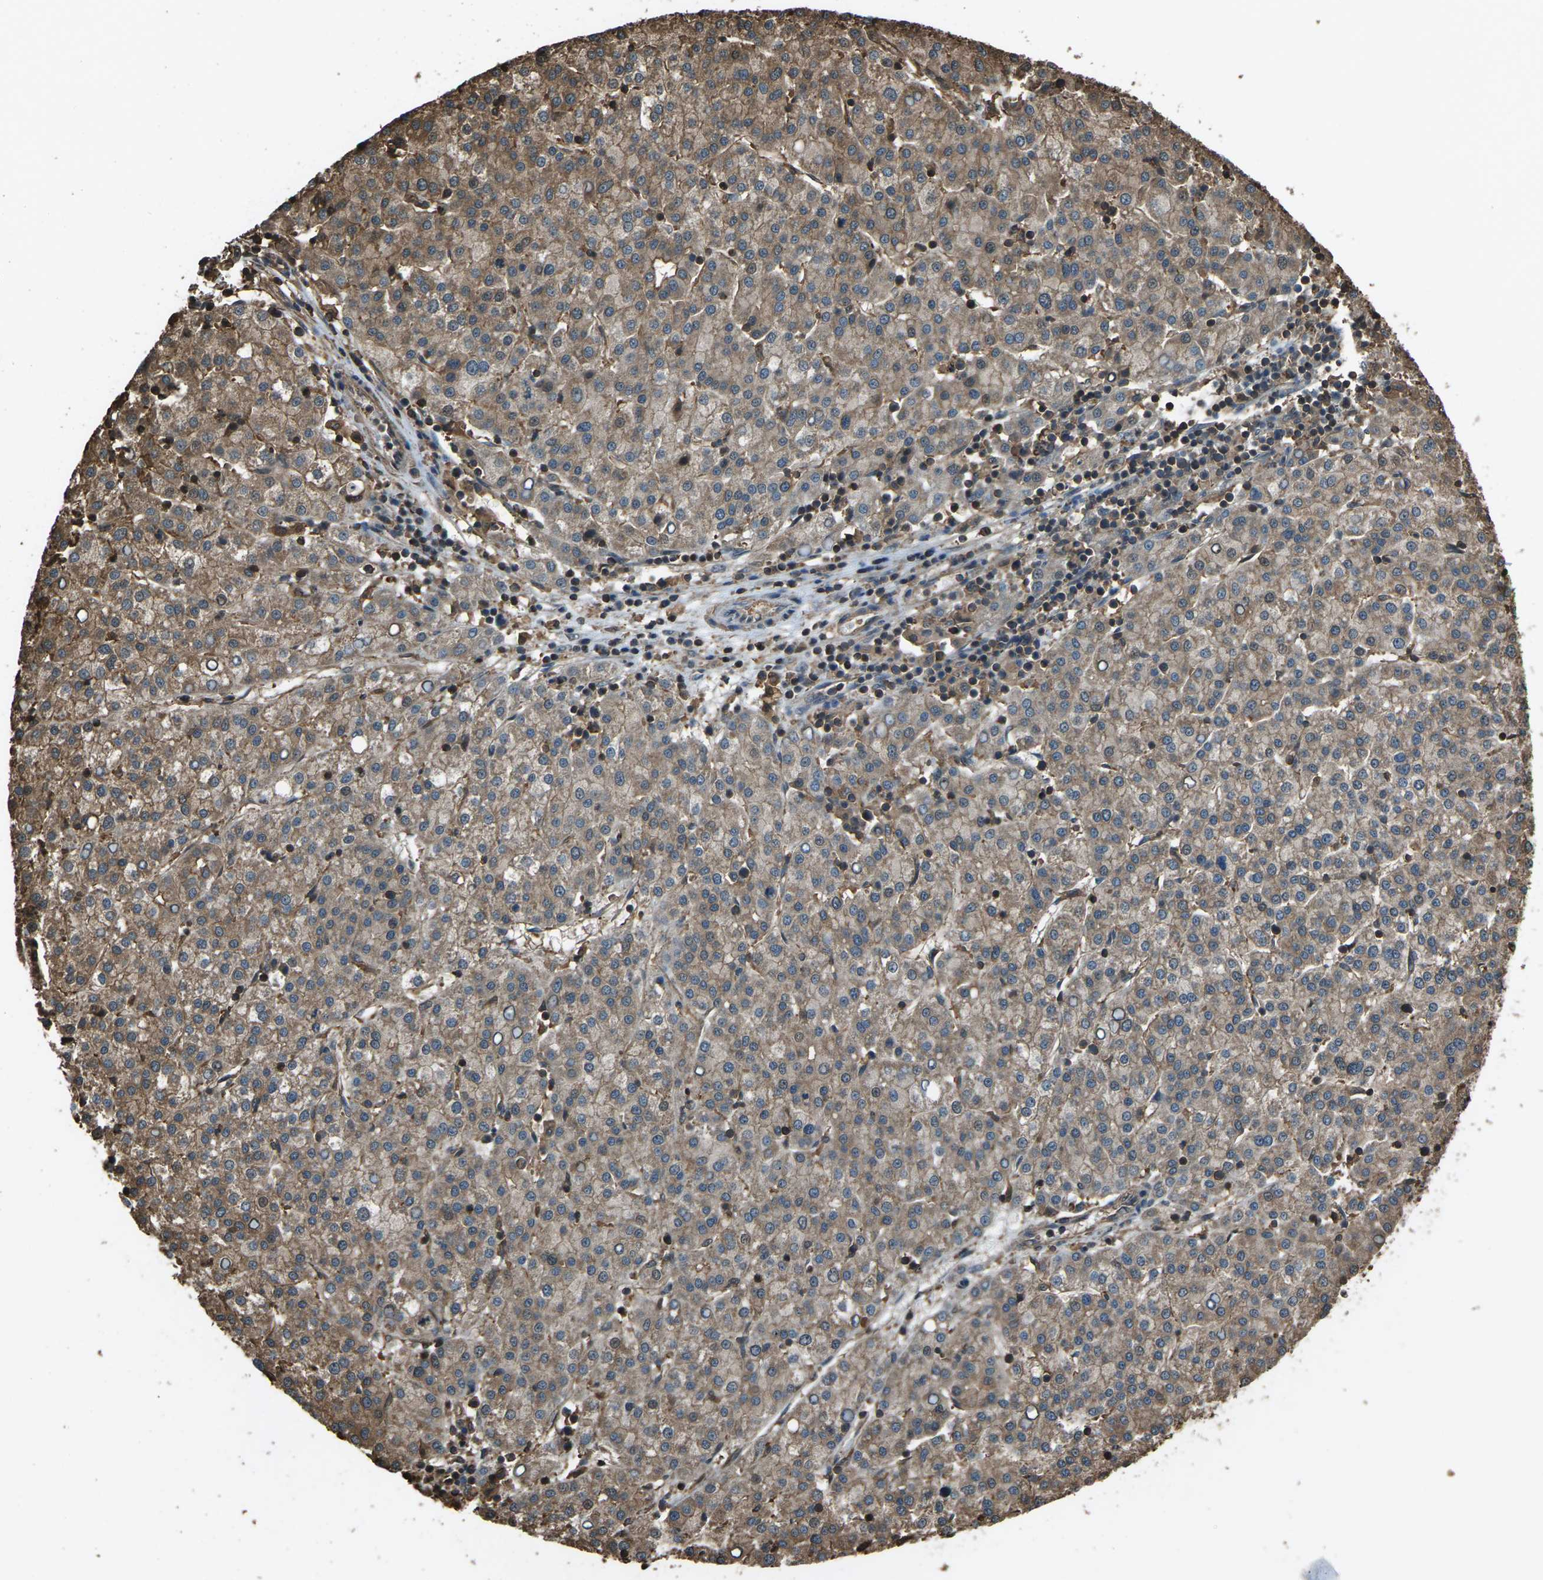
{"staining": {"intensity": "moderate", "quantity": "25%-75%", "location": "cytoplasmic/membranous"}, "tissue": "liver cancer", "cell_type": "Tumor cells", "image_type": "cancer", "snomed": [{"axis": "morphology", "description": "Carcinoma, Hepatocellular, NOS"}, {"axis": "topography", "description": "Liver"}], "caption": "Protein staining displays moderate cytoplasmic/membranous staining in about 25%-75% of tumor cells in liver cancer.", "gene": "DHPS", "patient": {"sex": "female", "age": 58}}